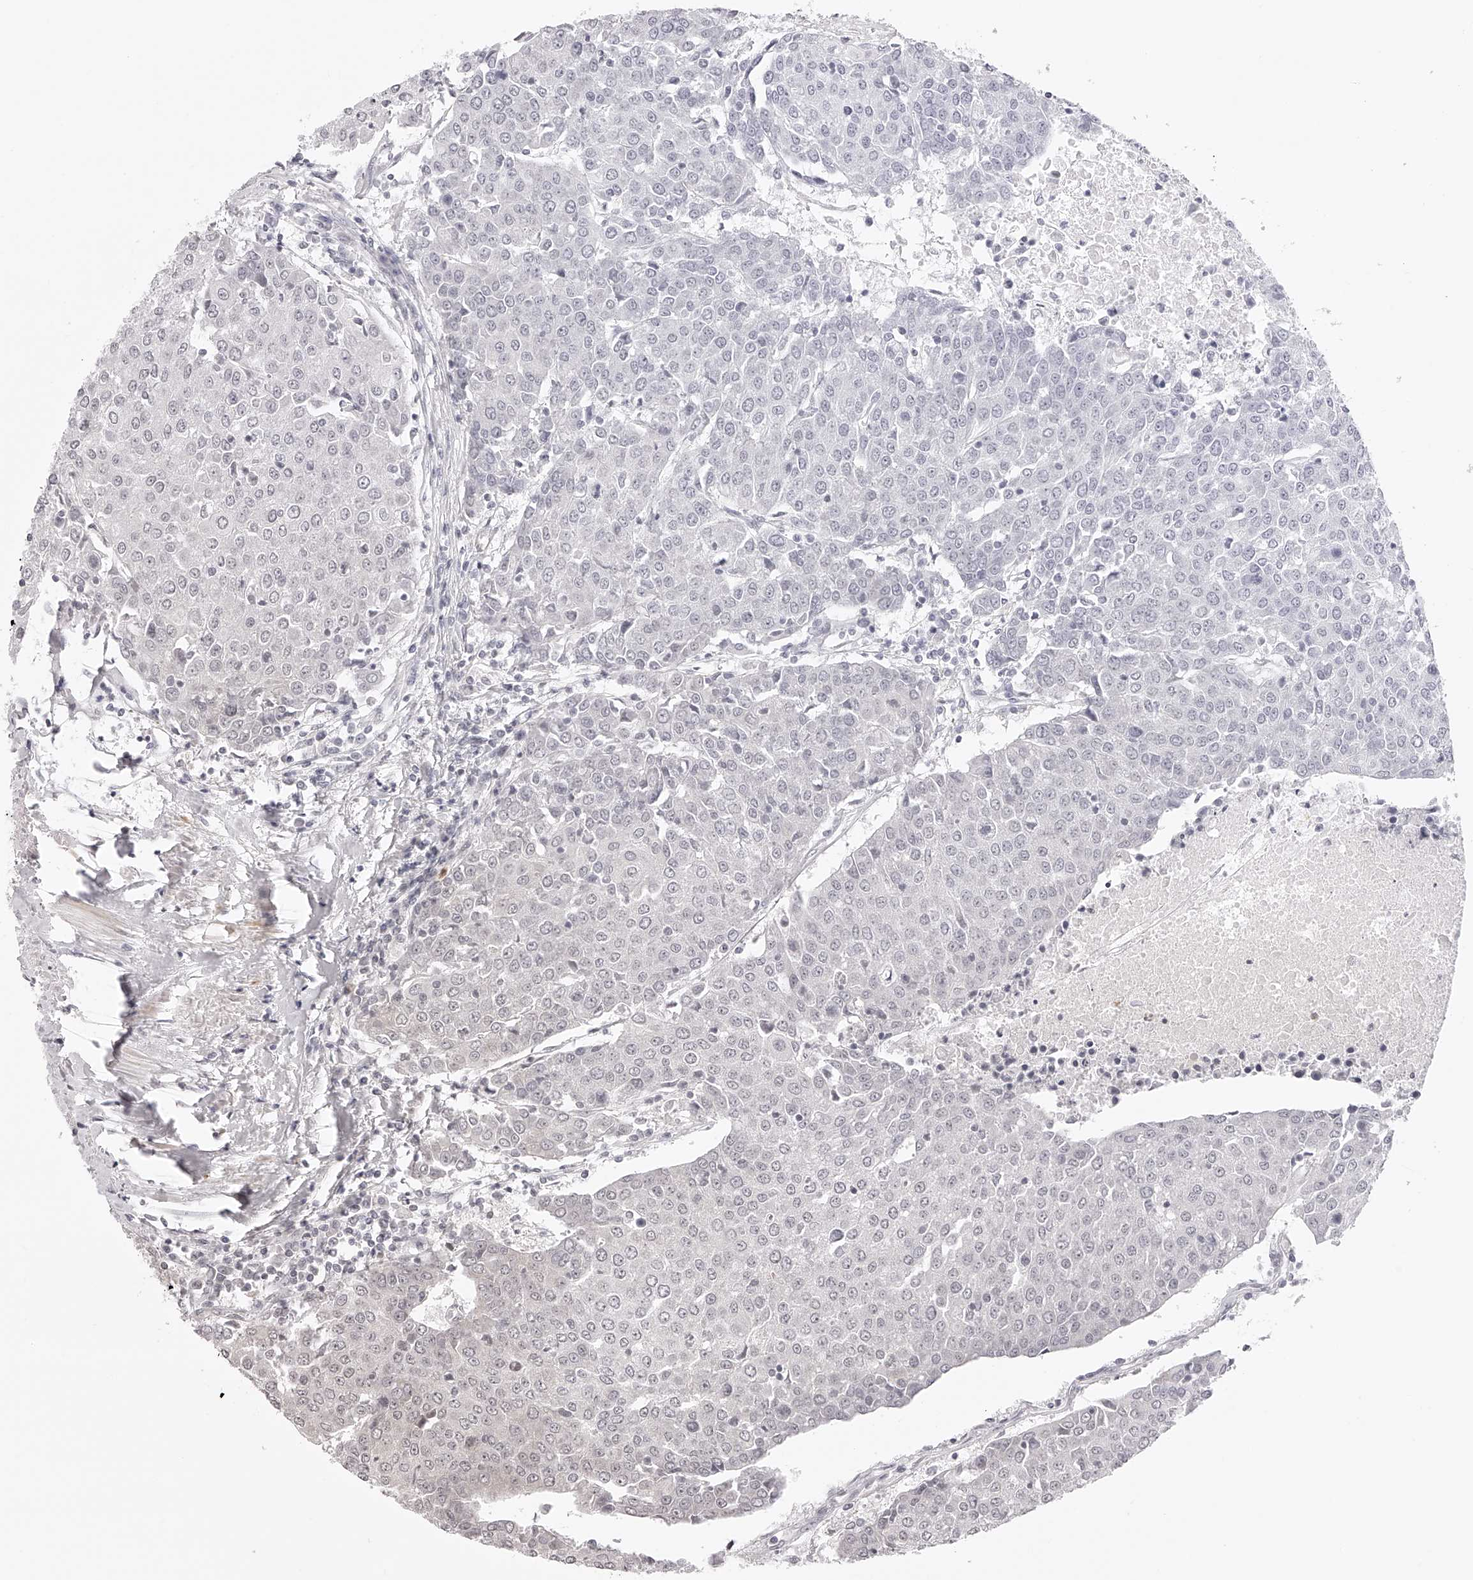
{"staining": {"intensity": "negative", "quantity": "none", "location": "none"}, "tissue": "urothelial cancer", "cell_type": "Tumor cells", "image_type": "cancer", "snomed": [{"axis": "morphology", "description": "Urothelial carcinoma, High grade"}, {"axis": "topography", "description": "Urinary bladder"}], "caption": "Tumor cells are negative for brown protein staining in urothelial cancer.", "gene": "PLEKHG1", "patient": {"sex": "female", "age": 85}}